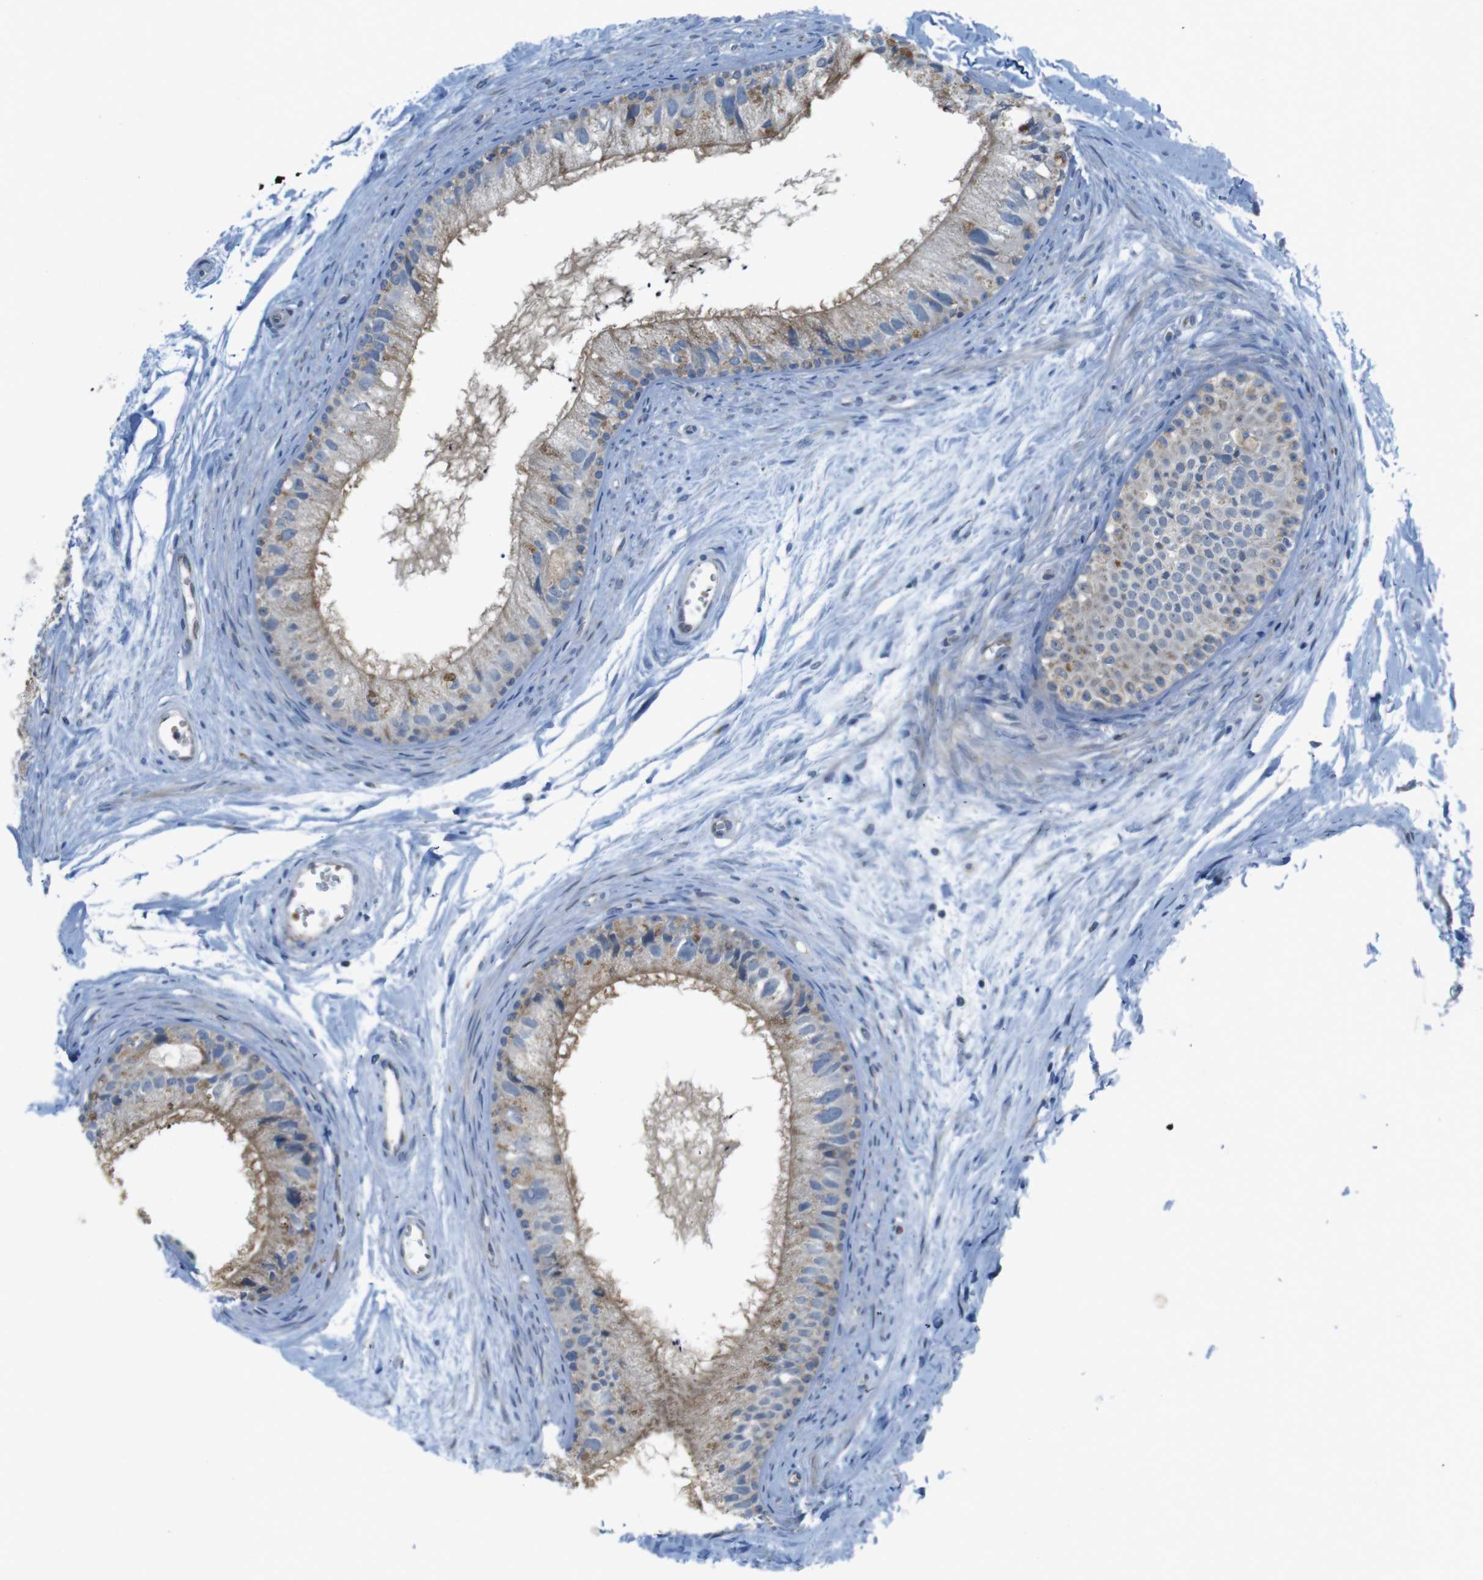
{"staining": {"intensity": "weak", "quantity": "25%-75%", "location": "cytoplasmic/membranous"}, "tissue": "epididymis", "cell_type": "Glandular cells", "image_type": "normal", "snomed": [{"axis": "morphology", "description": "Normal tissue, NOS"}, {"axis": "topography", "description": "Epididymis"}], "caption": "Epididymis stained with DAB immunohistochemistry (IHC) shows low levels of weak cytoplasmic/membranous expression in about 25%-75% of glandular cells.", "gene": "MARCHF1", "patient": {"sex": "male", "age": 56}}